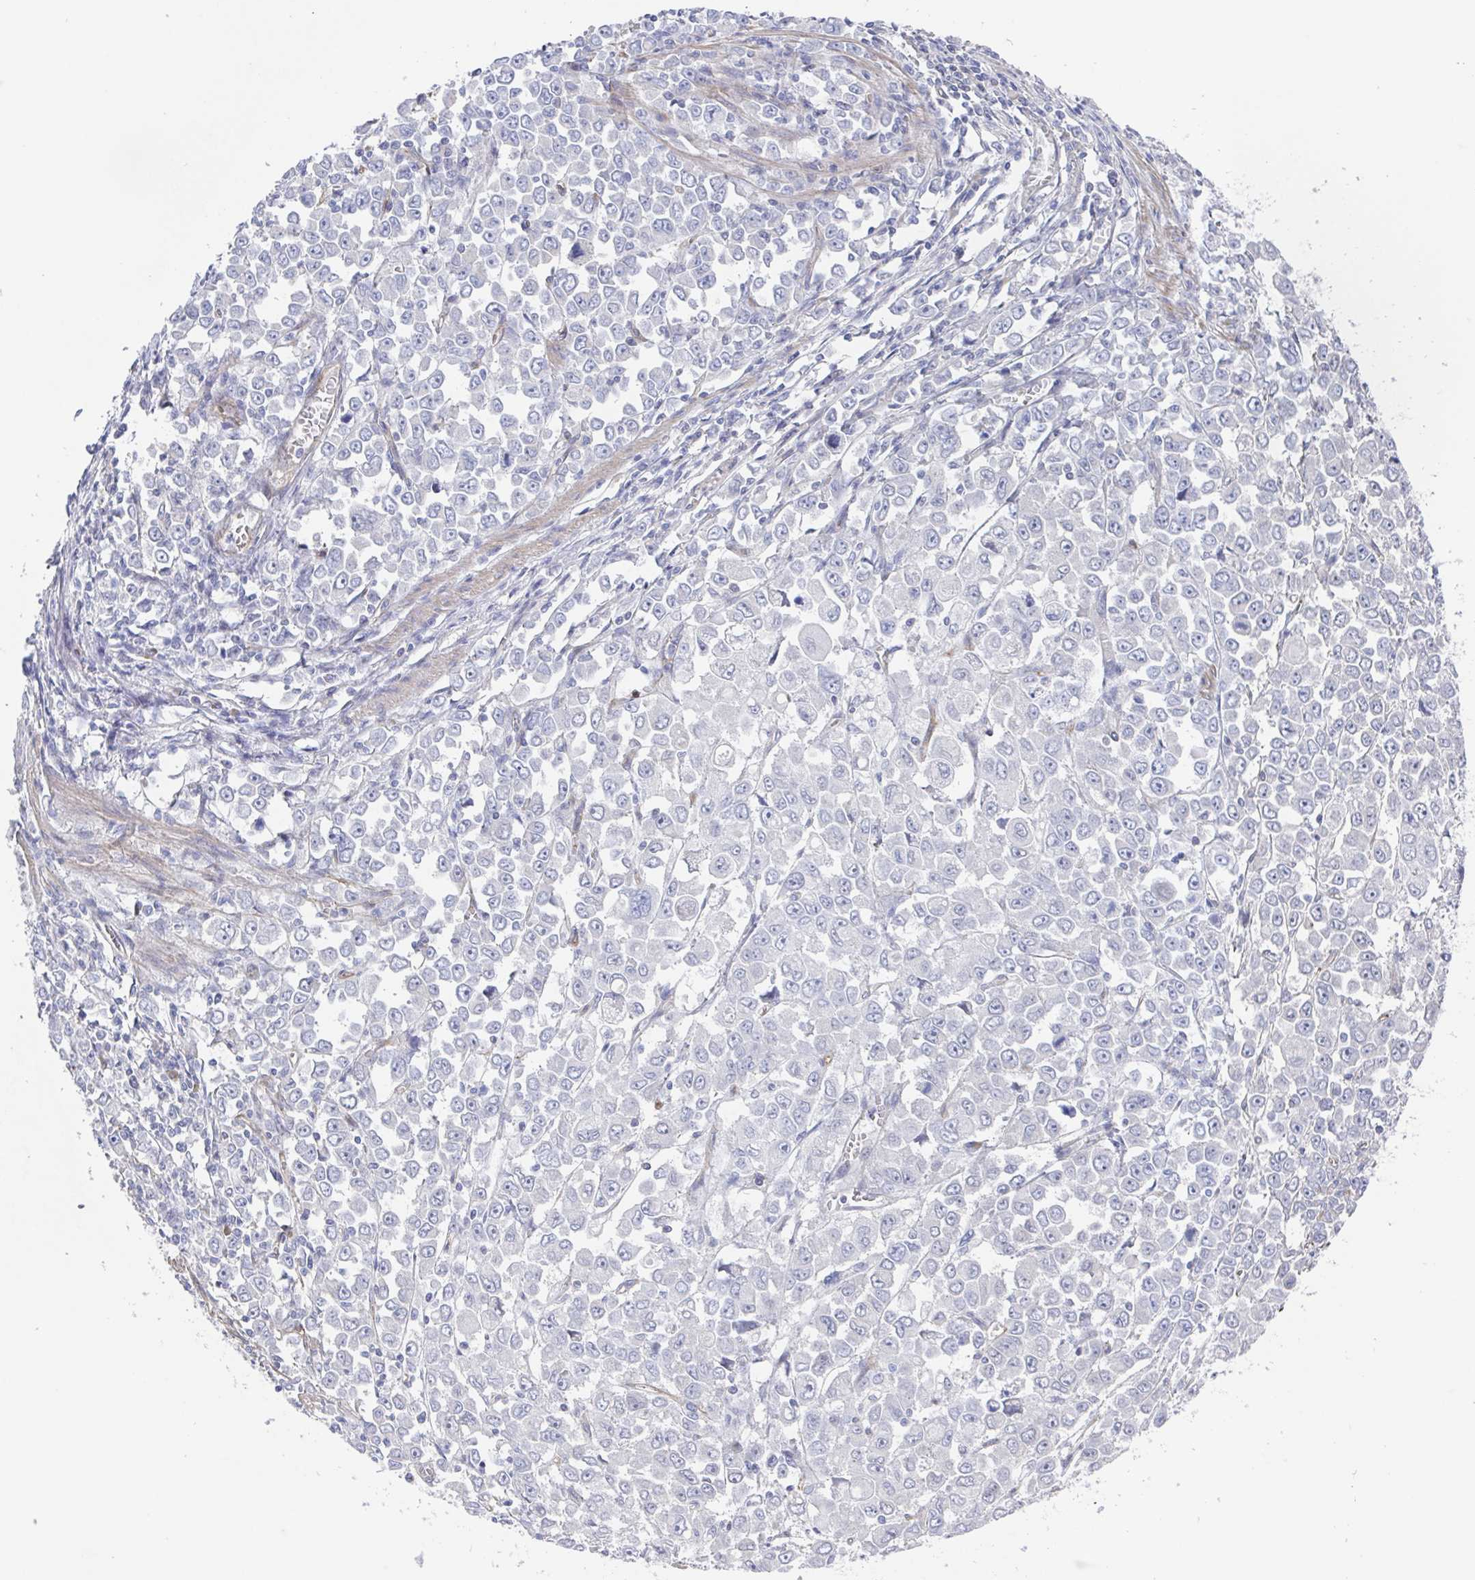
{"staining": {"intensity": "negative", "quantity": "none", "location": "none"}, "tissue": "stomach cancer", "cell_type": "Tumor cells", "image_type": "cancer", "snomed": [{"axis": "morphology", "description": "Adenocarcinoma, NOS"}, {"axis": "topography", "description": "Stomach, upper"}], "caption": "The histopathology image demonstrates no staining of tumor cells in stomach cancer (adenocarcinoma). (DAB immunohistochemistry with hematoxylin counter stain).", "gene": "AGFG2", "patient": {"sex": "male", "age": 70}}